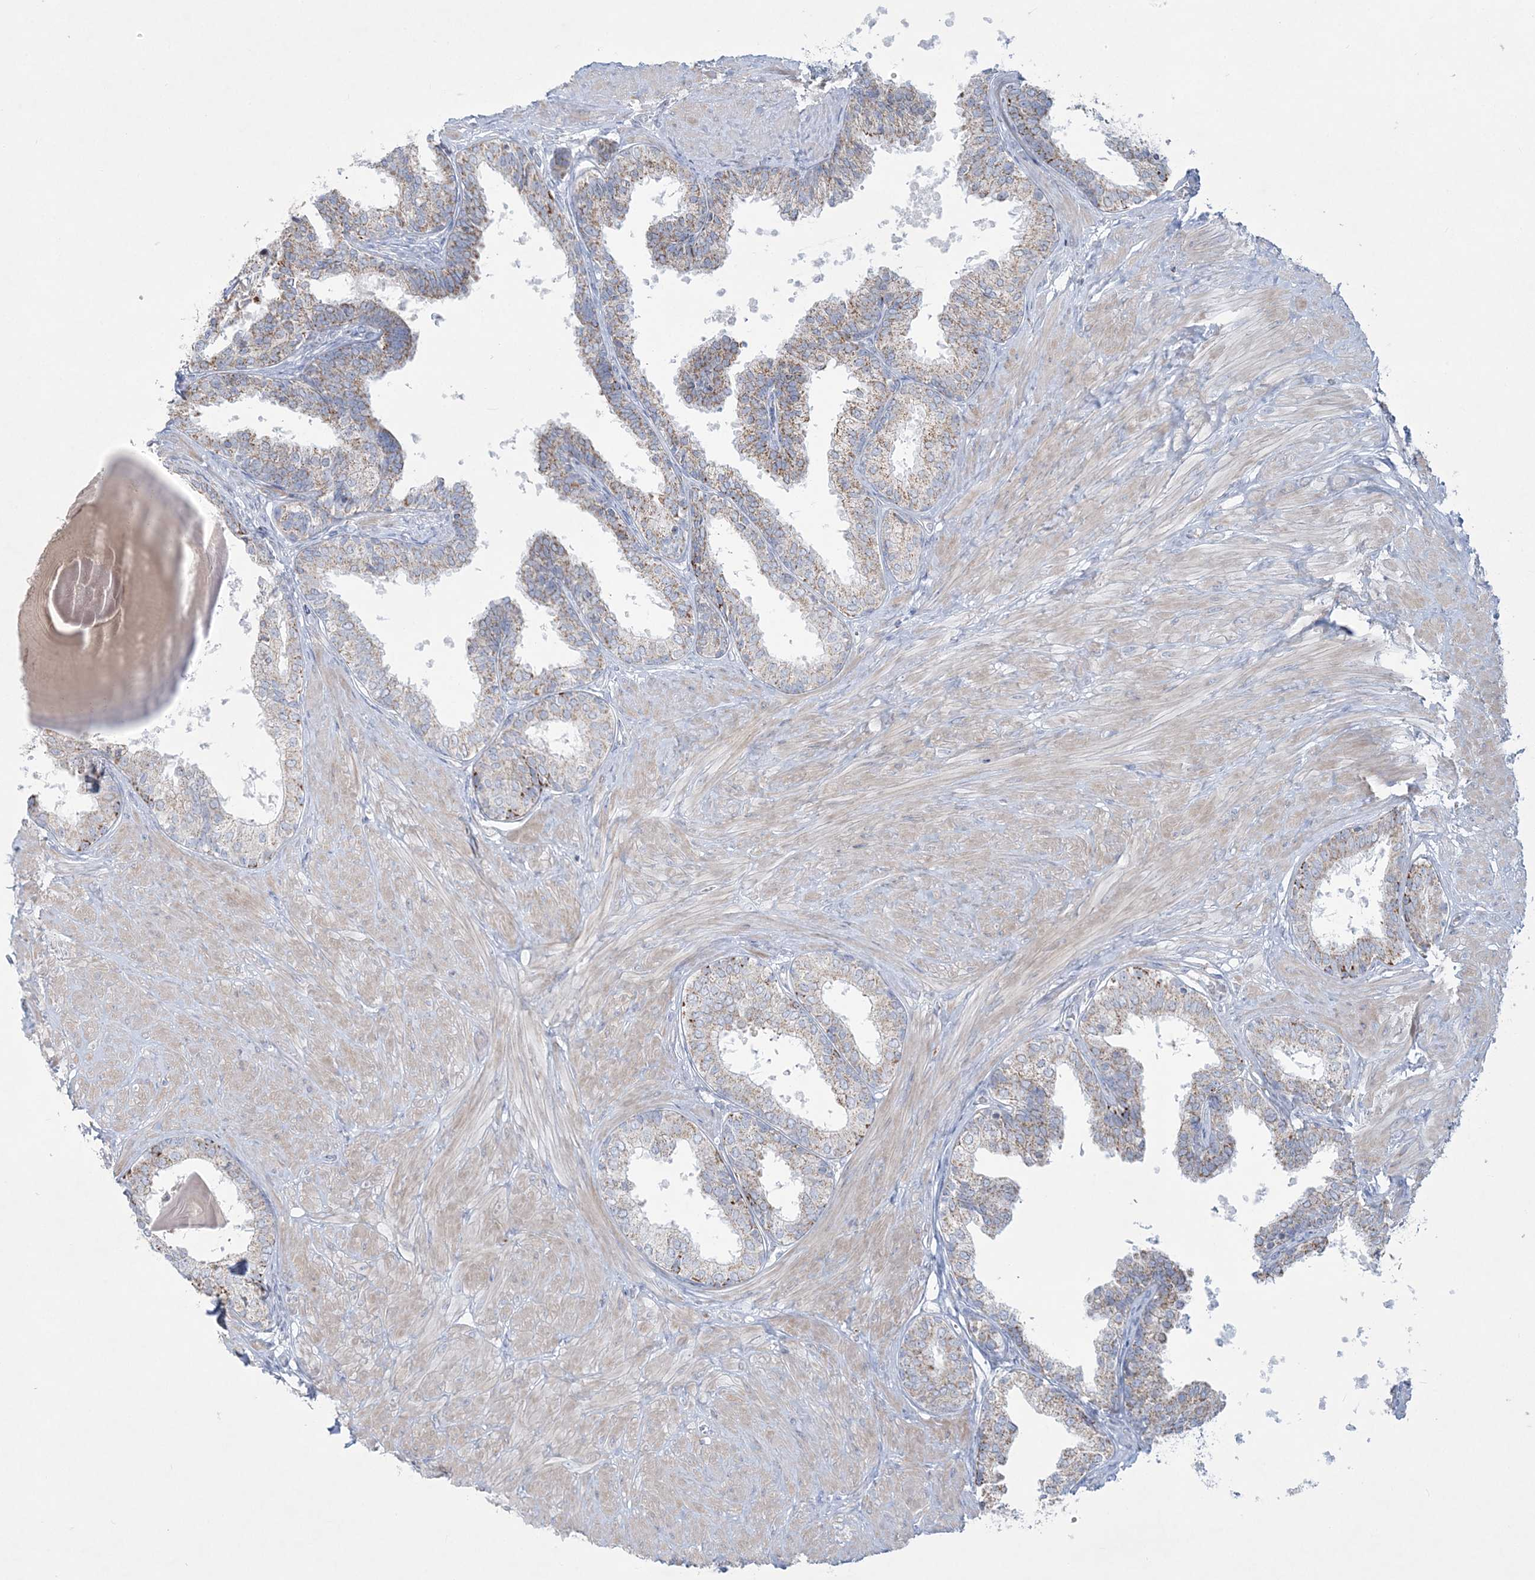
{"staining": {"intensity": "moderate", "quantity": "25%-75%", "location": "cytoplasmic/membranous"}, "tissue": "prostate", "cell_type": "Glandular cells", "image_type": "normal", "snomed": [{"axis": "morphology", "description": "Normal tissue, NOS"}, {"axis": "topography", "description": "Prostate"}], "caption": "Immunohistochemical staining of unremarkable prostate shows 25%-75% levels of moderate cytoplasmic/membranous protein expression in approximately 25%-75% of glandular cells.", "gene": "TBC1D7", "patient": {"sex": "male", "age": 48}}